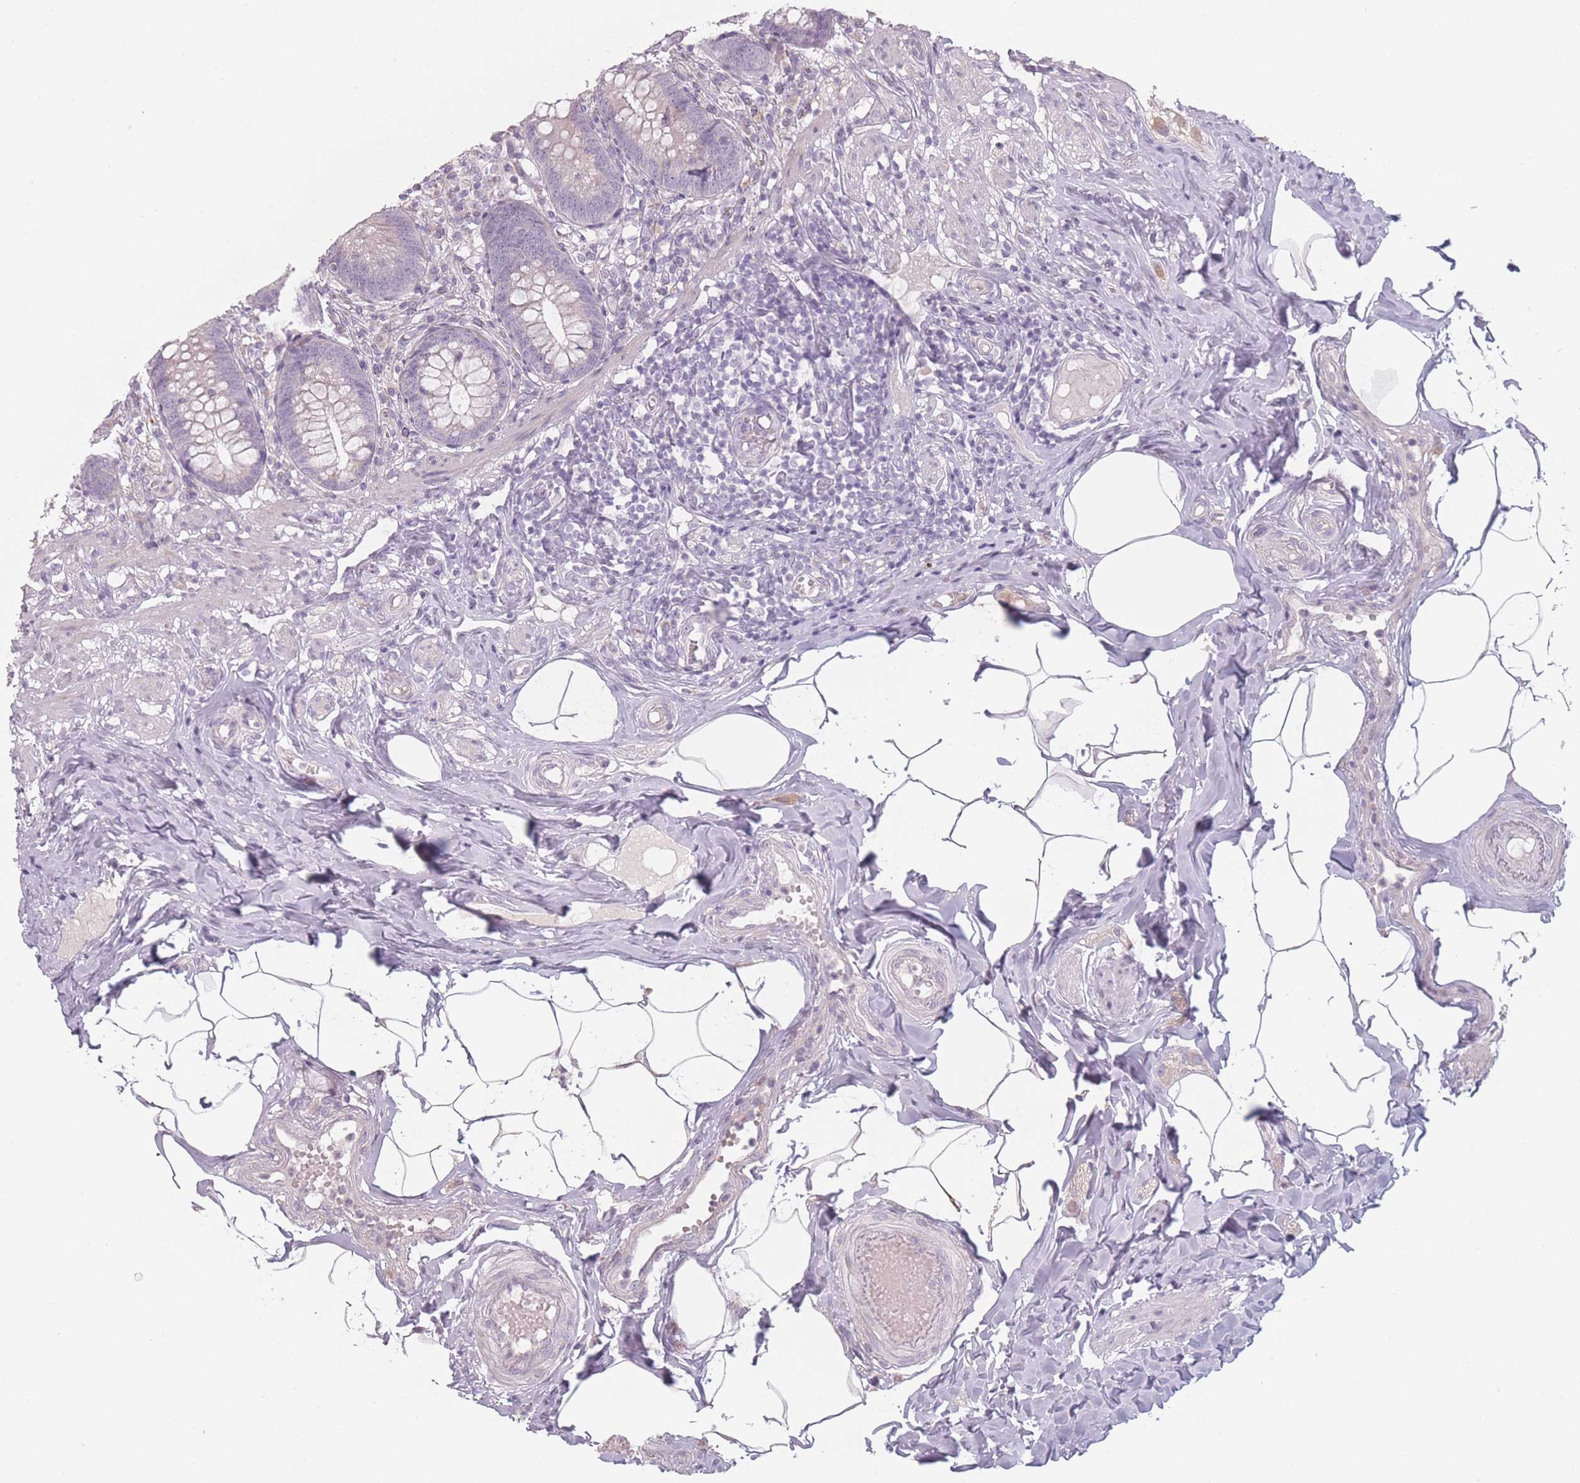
{"staining": {"intensity": "weak", "quantity": "<25%", "location": "cytoplasmic/membranous"}, "tissue": "appendix", "cell_type": "Glandular cells", "image_type": "normal", "snomed": [{"axis": "morphology", "description": "Normal tissue, NOS"}, {"axis": "topography", "description": "Appendix"}], "caption": "Immunohistochemistry photomicrograph of normal appendix: human appendix stained with DAB (3,3'-diaminobenzidine) displays no significant protein positivity in glandular cells.", "gene": "RASL10B", "patient": {"sex": "male", "age": 55}}